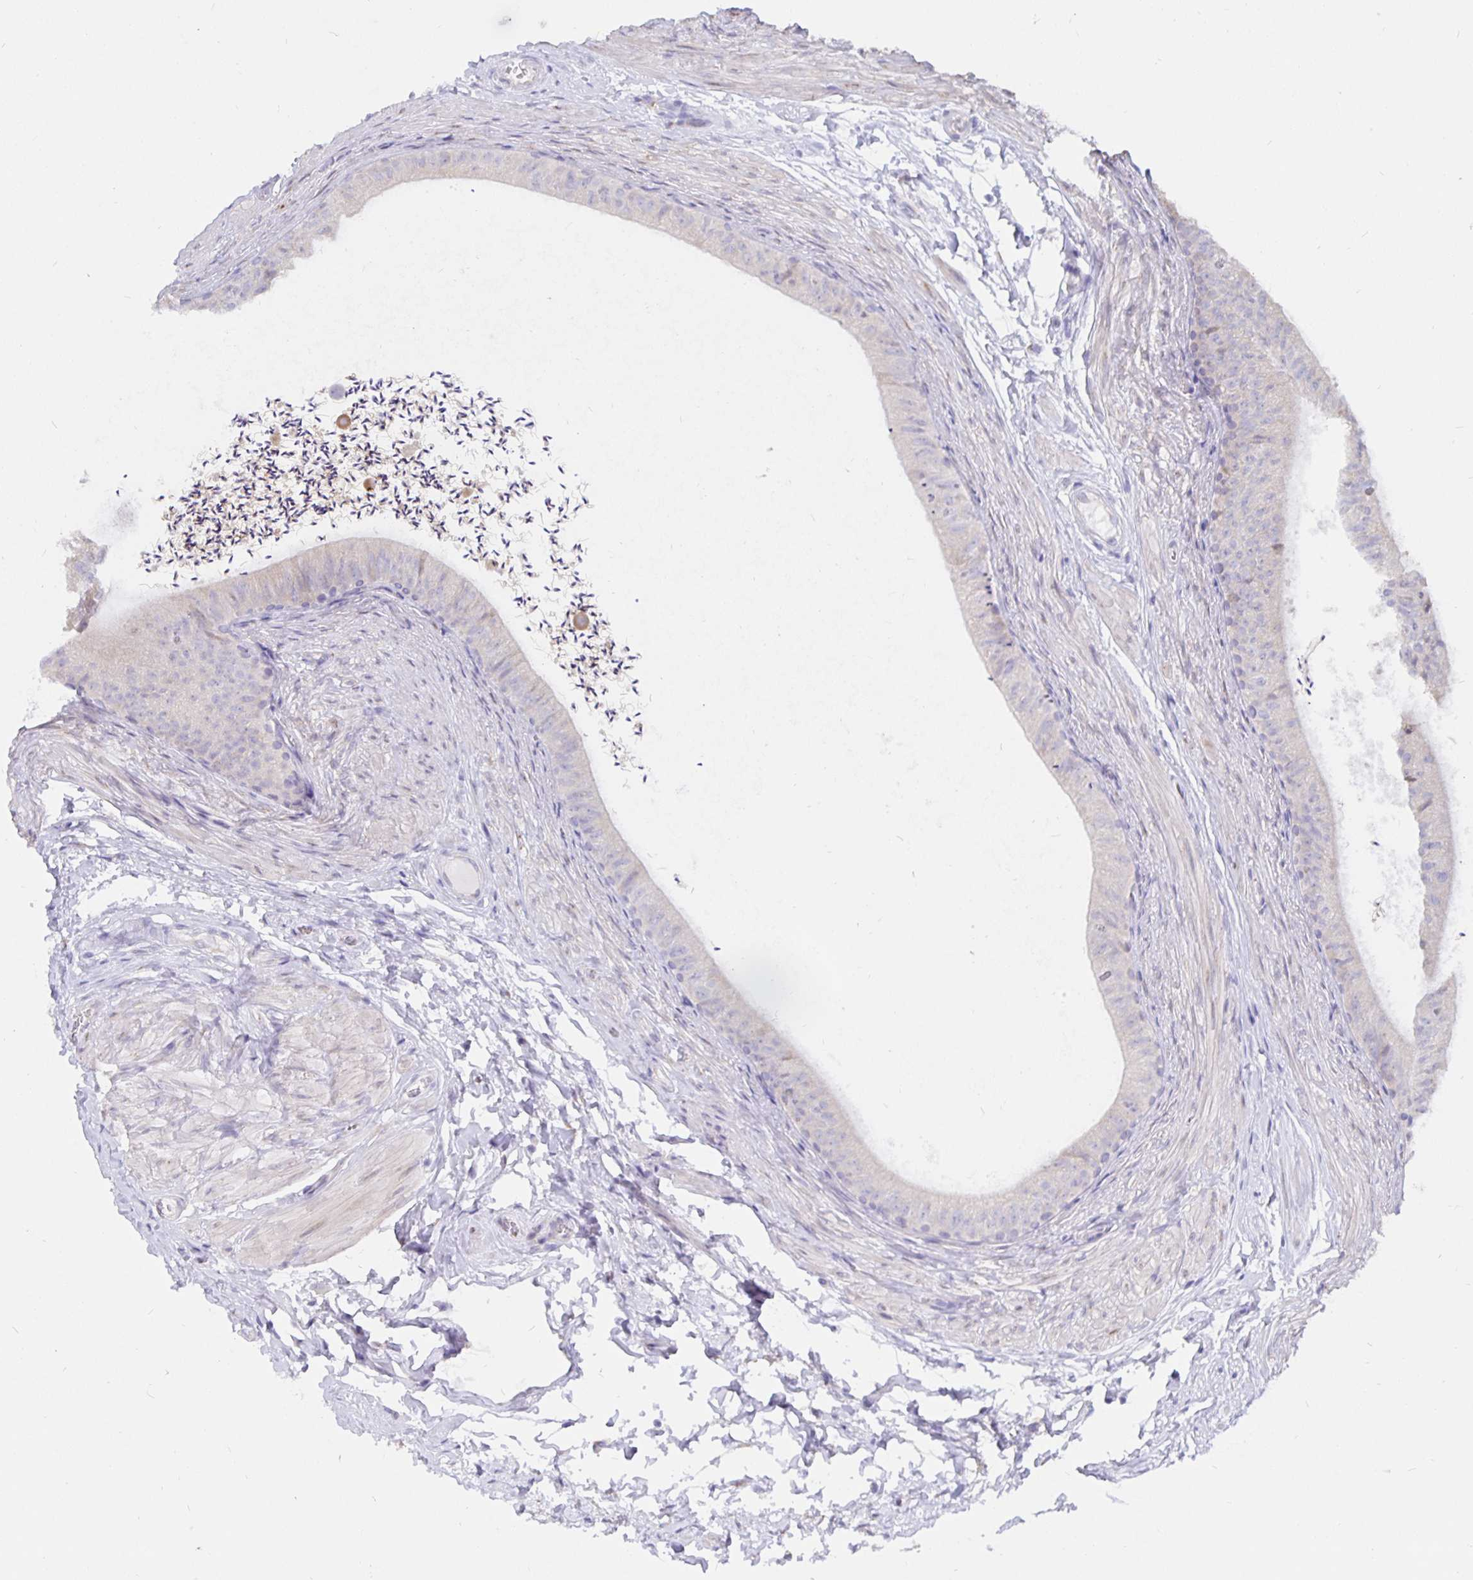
{"staining": {"intensity": "weak", "quantity": "25%-75%", "location": "cytoplasmic/membranous"}, "tissue": "epididymis", "cell_type": "Glandular cells", "image_type": "normal", "snomed": [{"axis": "morphology", "description": "Normal tissue, NOS"}, {"axis": "topography", "description": "Epididymis, spermatic cord, NOS"}, {"axis": "topography", "description": "Epididymis"}, {"axis": "topography", "description": "Peripheral nerve tissue"}], "caption": "Brown immunohistochemical staining in normal human epididymis shows weak cytoplasmic/membranous staining in about 25%-75% of glandular cells.", "gene": "DNAI2", "patient": {"sex": "male", "age": 29}}